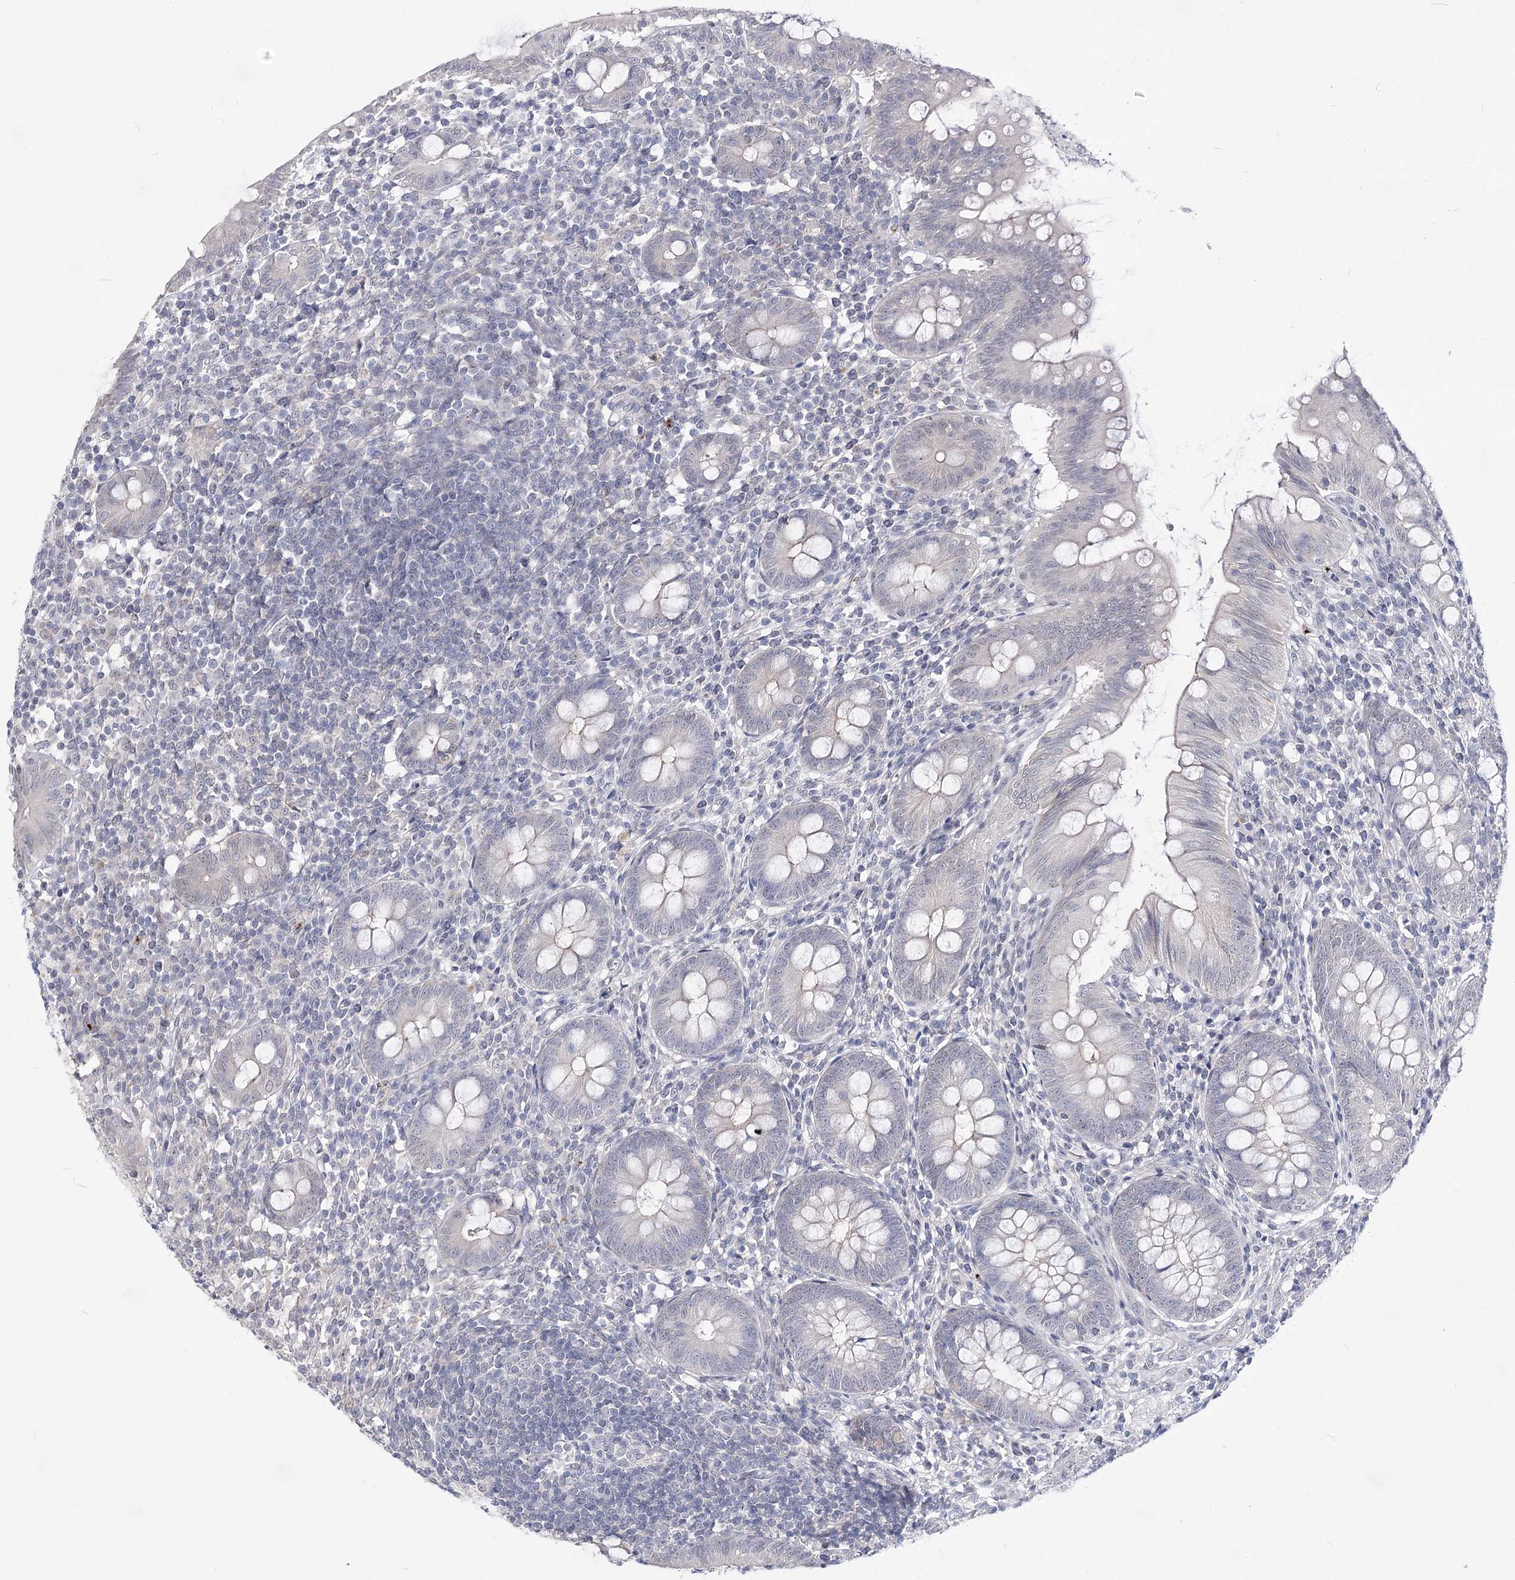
{"staining": {"intensity": "negative", "quantity": "none", "location": "none"}, "tissue": "appendix", "cell_type": "Glandular cells", "image_type": "normal", "snomed": [{"axis": "morphology", "description": "Normal tissue, NOS"}, {"axis": "topography", "description": "Appendix"}], "caption": "This is a micrograph of immunohistochemistry (IHC) staining of benign appendix, which shows no staining in glandular cells. (DAB IHC, high magnification).", "gene": "ATP10B", "patient": {"sex": "male", "age": 14}}